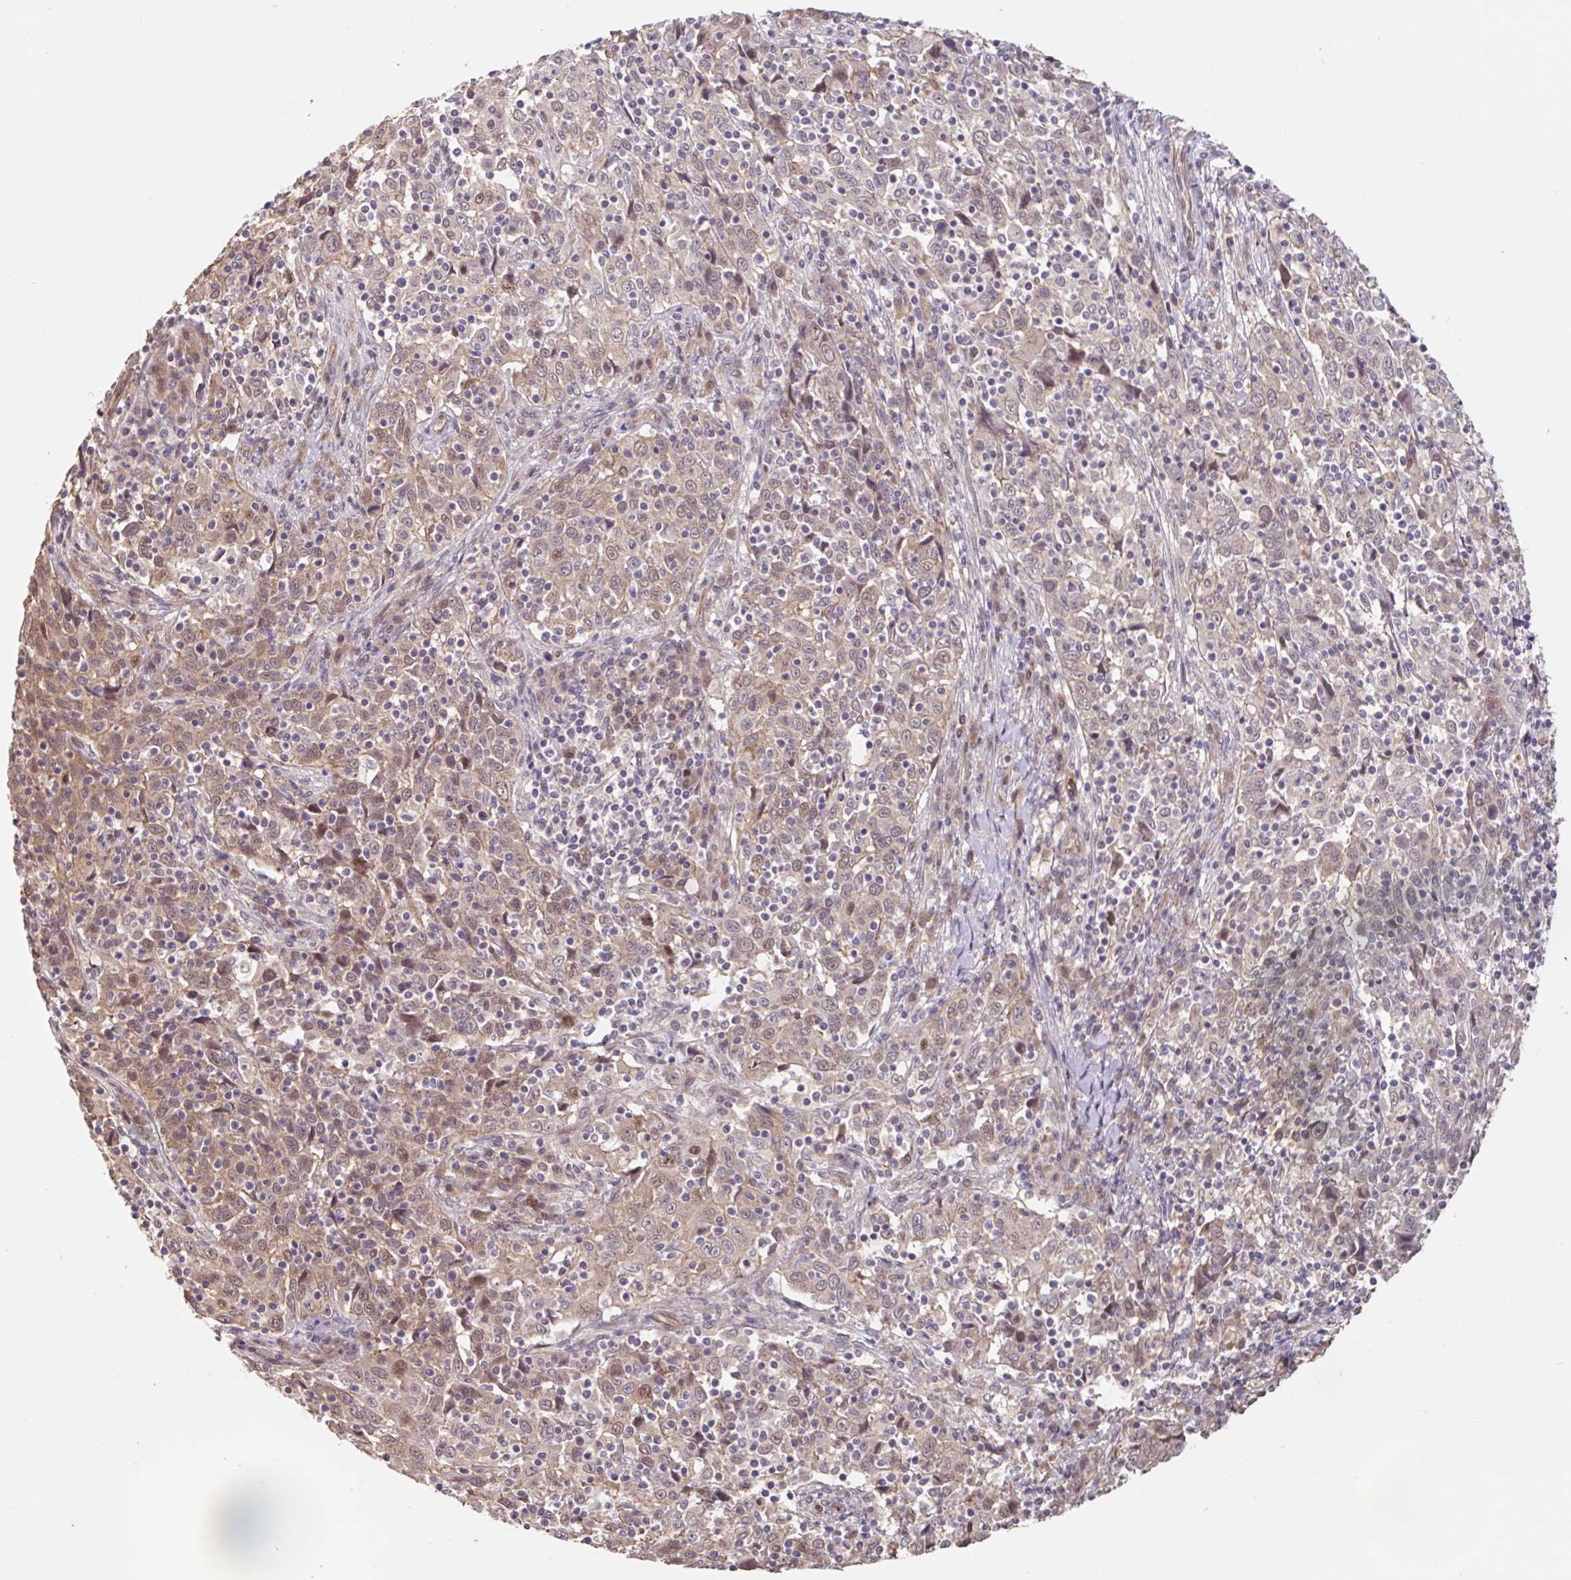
{"staining": {"intensity": "weak", "quantity": ">75%", "location": "cytoplasmic/membranous,nuclear"}, "tissue": "cervical cancer", "cell_type": "Tumor cells", "image_type": "cancer", "snomed": [{"axis": "morphology", "description": "Squamous cell carcinoma, NOS"}, {"axis": "topography", "description": "Cervix"}], "caption": "Squamous cell carcinoma (cervical) was stained to show a protein in brown. There is low levels of weak cytoplasmic/membranous and nuclear staining in approximately >75% of tumor cells.", "gene": "STYXL1", "patient": {"sex": "female", "age": 46}}